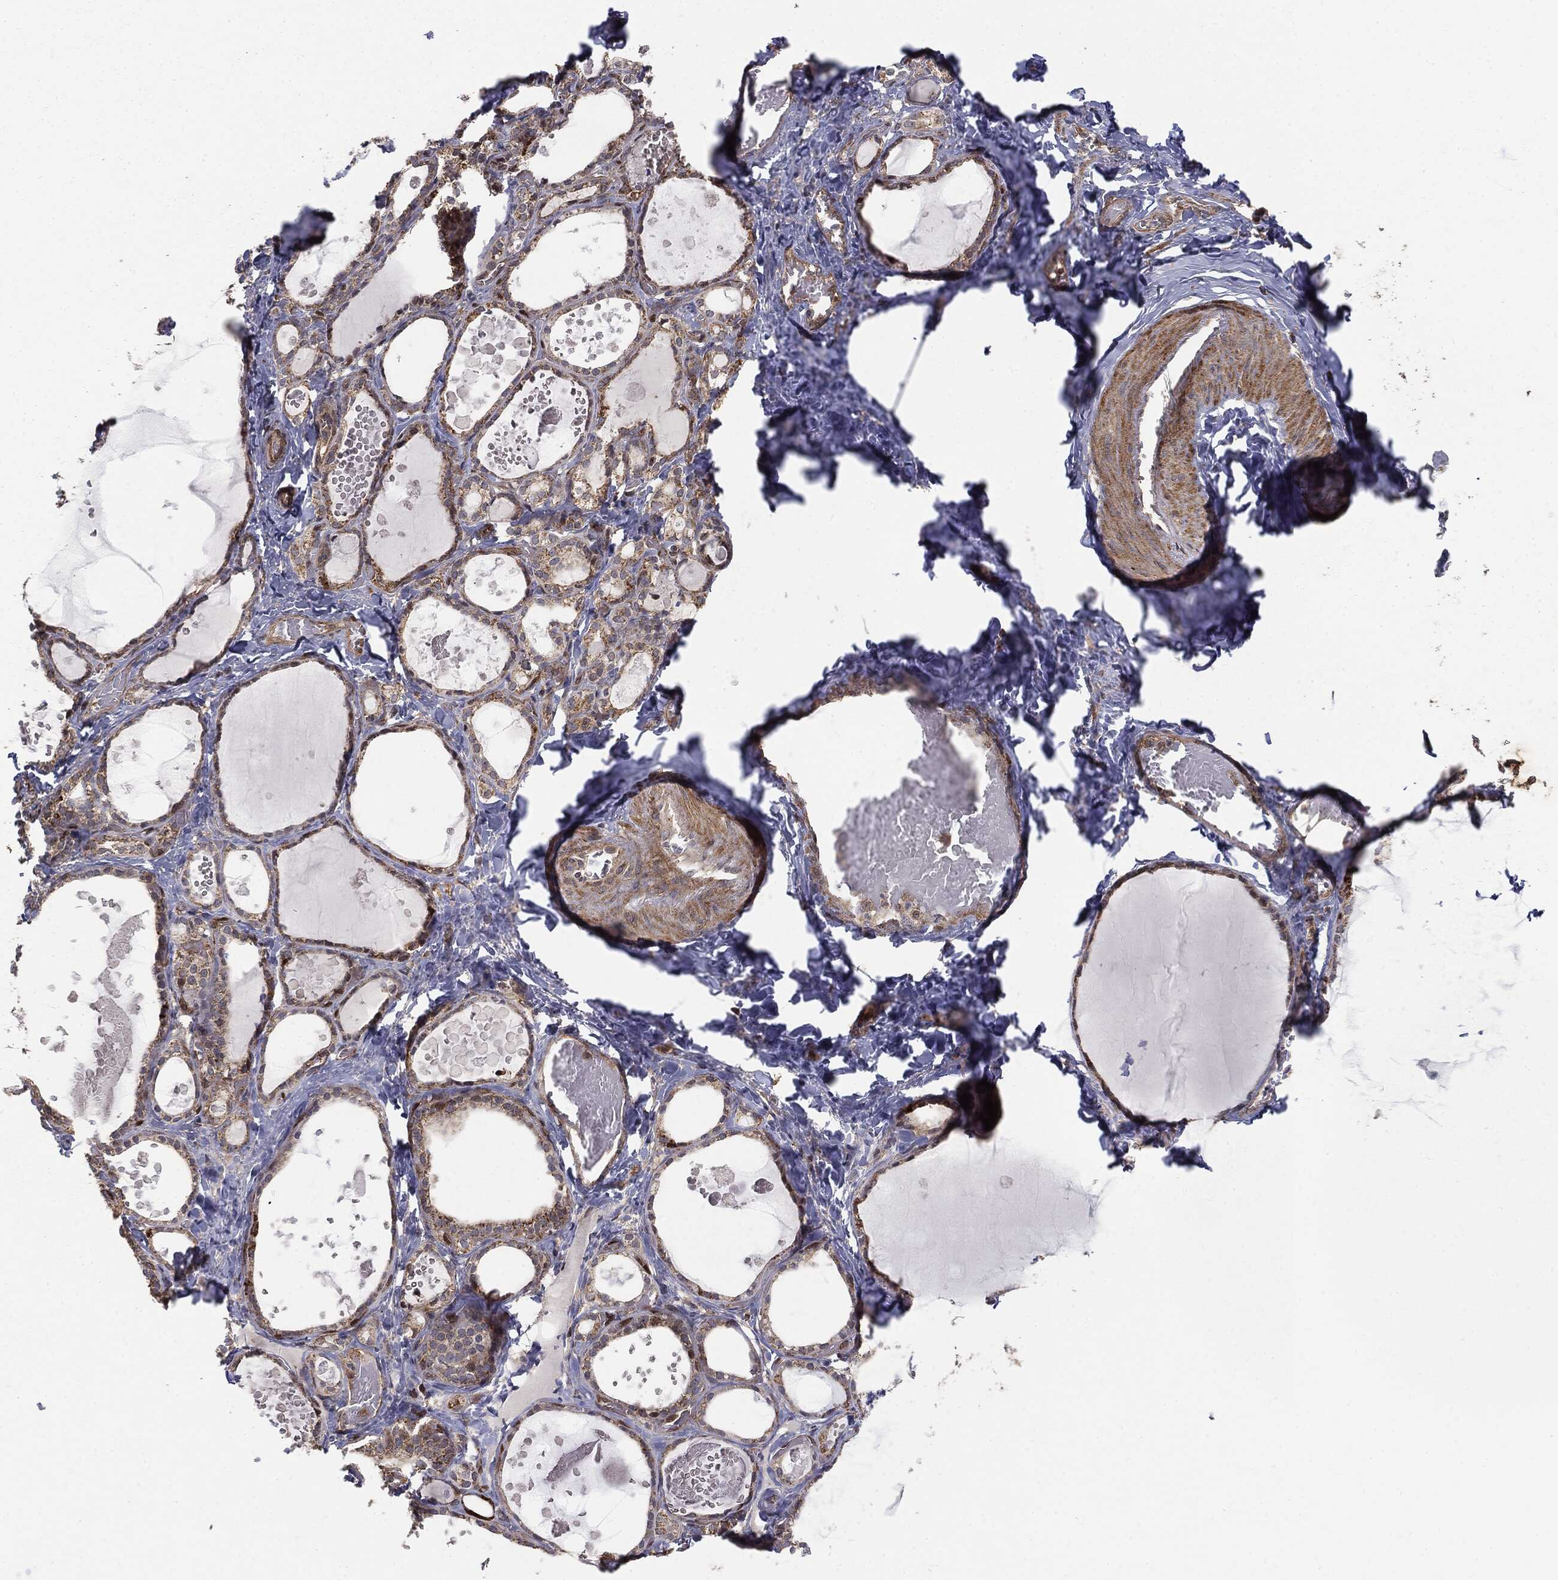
{"staining": {"intensity": "moderate", "quantity": ">75%", "location": "cytoplasmic/membranous"}, "tissue": "thyroid gland", "cell_type": "Glandular cells", "image_type": "normal", "snomed": [{"axis": "morphology", "description": "Normal tissue, NOS"}, {"axis": "topography", "description": "Thyroid gland"}], "caption": "Immunohistochemistry (IHC) staining of unremarkable thyroid gland, which reveals medium levels of moderate cytoplasmic/membranous expression in about >75% of glandular cells indicating moderate cytoplasmic/membranous protein positivity. The staining was performed using DAB (3,3'-diaminobenzidine) (brown) for protein detection and nuclei were counterstained in hematoxylin (blue).", "gene": "MTOR", "patient": {"sex": "female", "age": 56}}